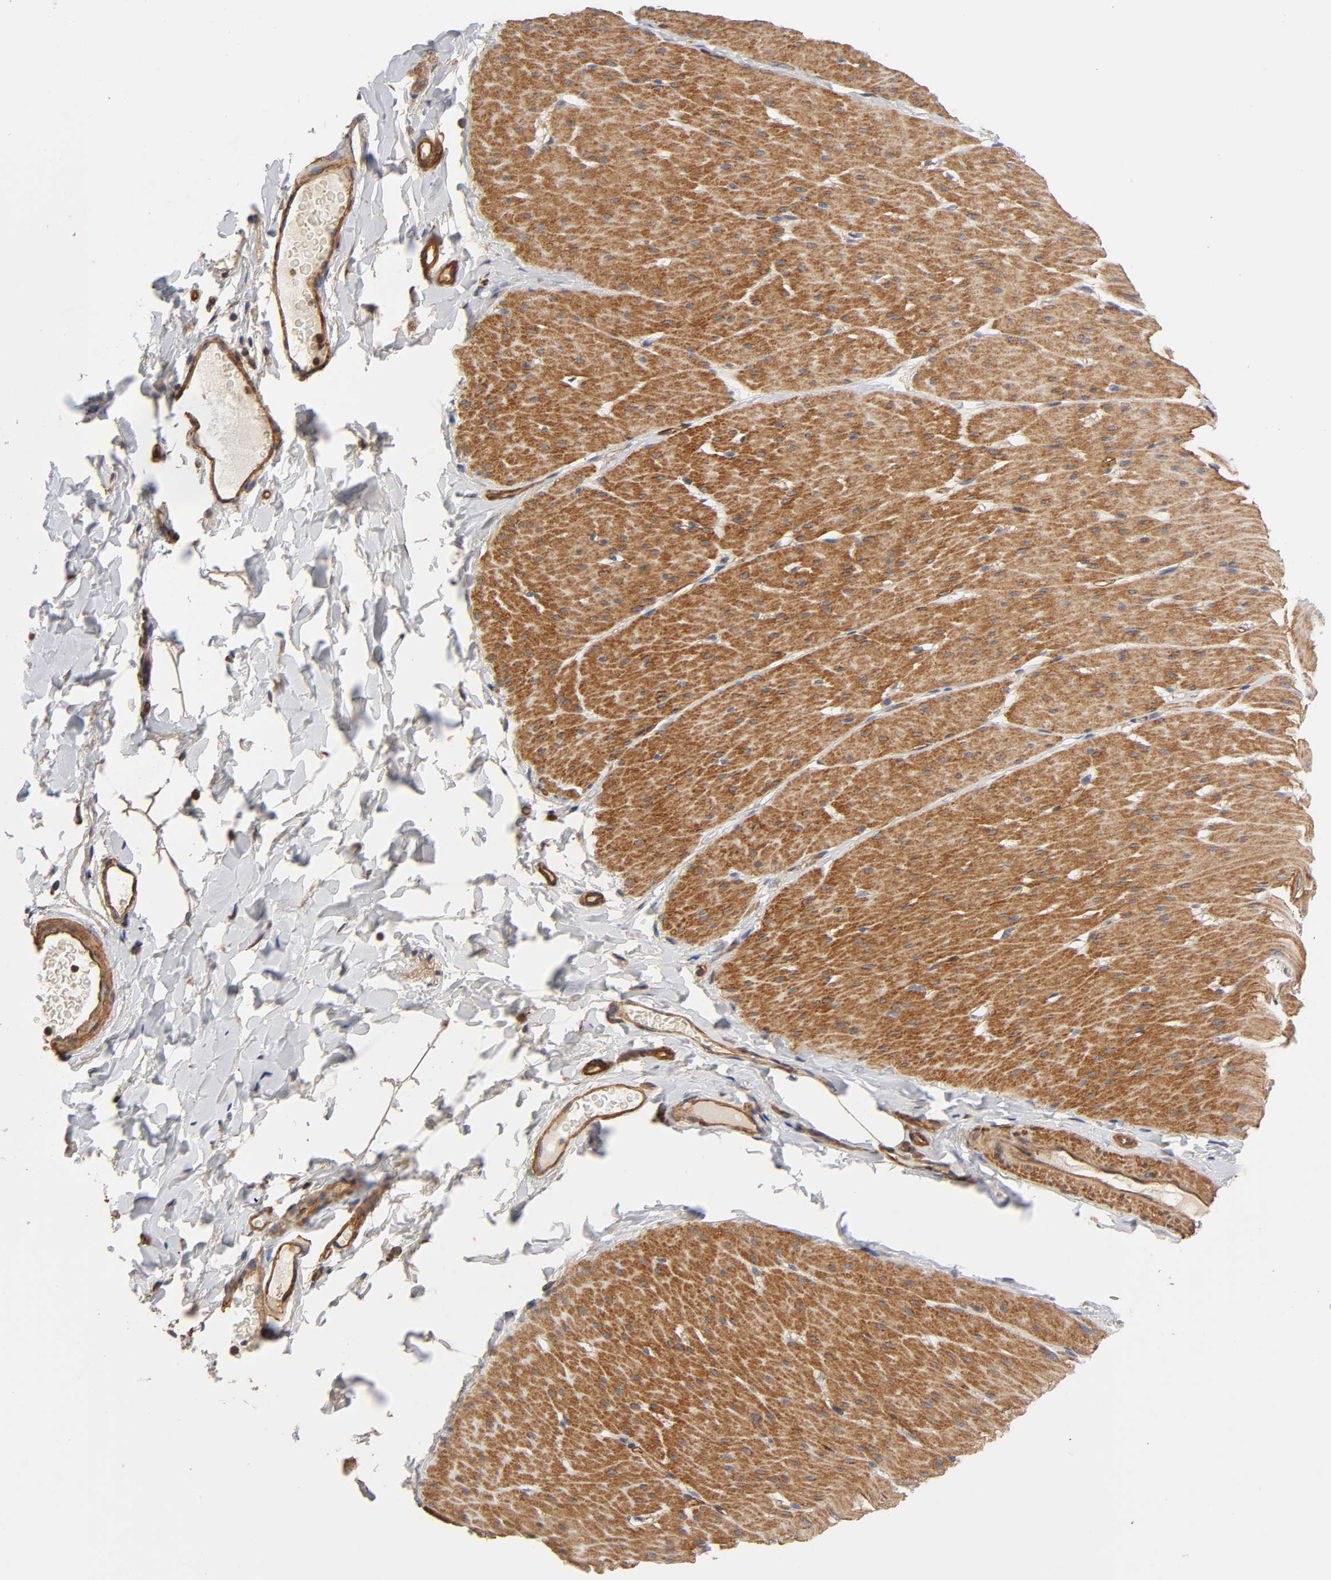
{"staining": {"intensity": "moderate", "quantity": "25%-75%", "location": "cytoplasmic/membranous"}, "tissue": "smooth muscle", "cell_type": "Smooth muscle cells", "image_type": "normal", "snomed": [{"axis": "morphology", "description": "Normal tissue, NOS"}, {"axis": "topography", "description": "Smooth muscle"}, {"axis": "topography", "description": "Colon"}], "caption": "Immunohistochemistry (IHC) (DAB) staining of normal smooth muscle demonstrates moderate cytoplasmic/membranous protein expression in approximately 25%-75% of smooth muscle cells.", "gene": "LAMTOR2", "patient": {"sex": "male", "age": 67}}